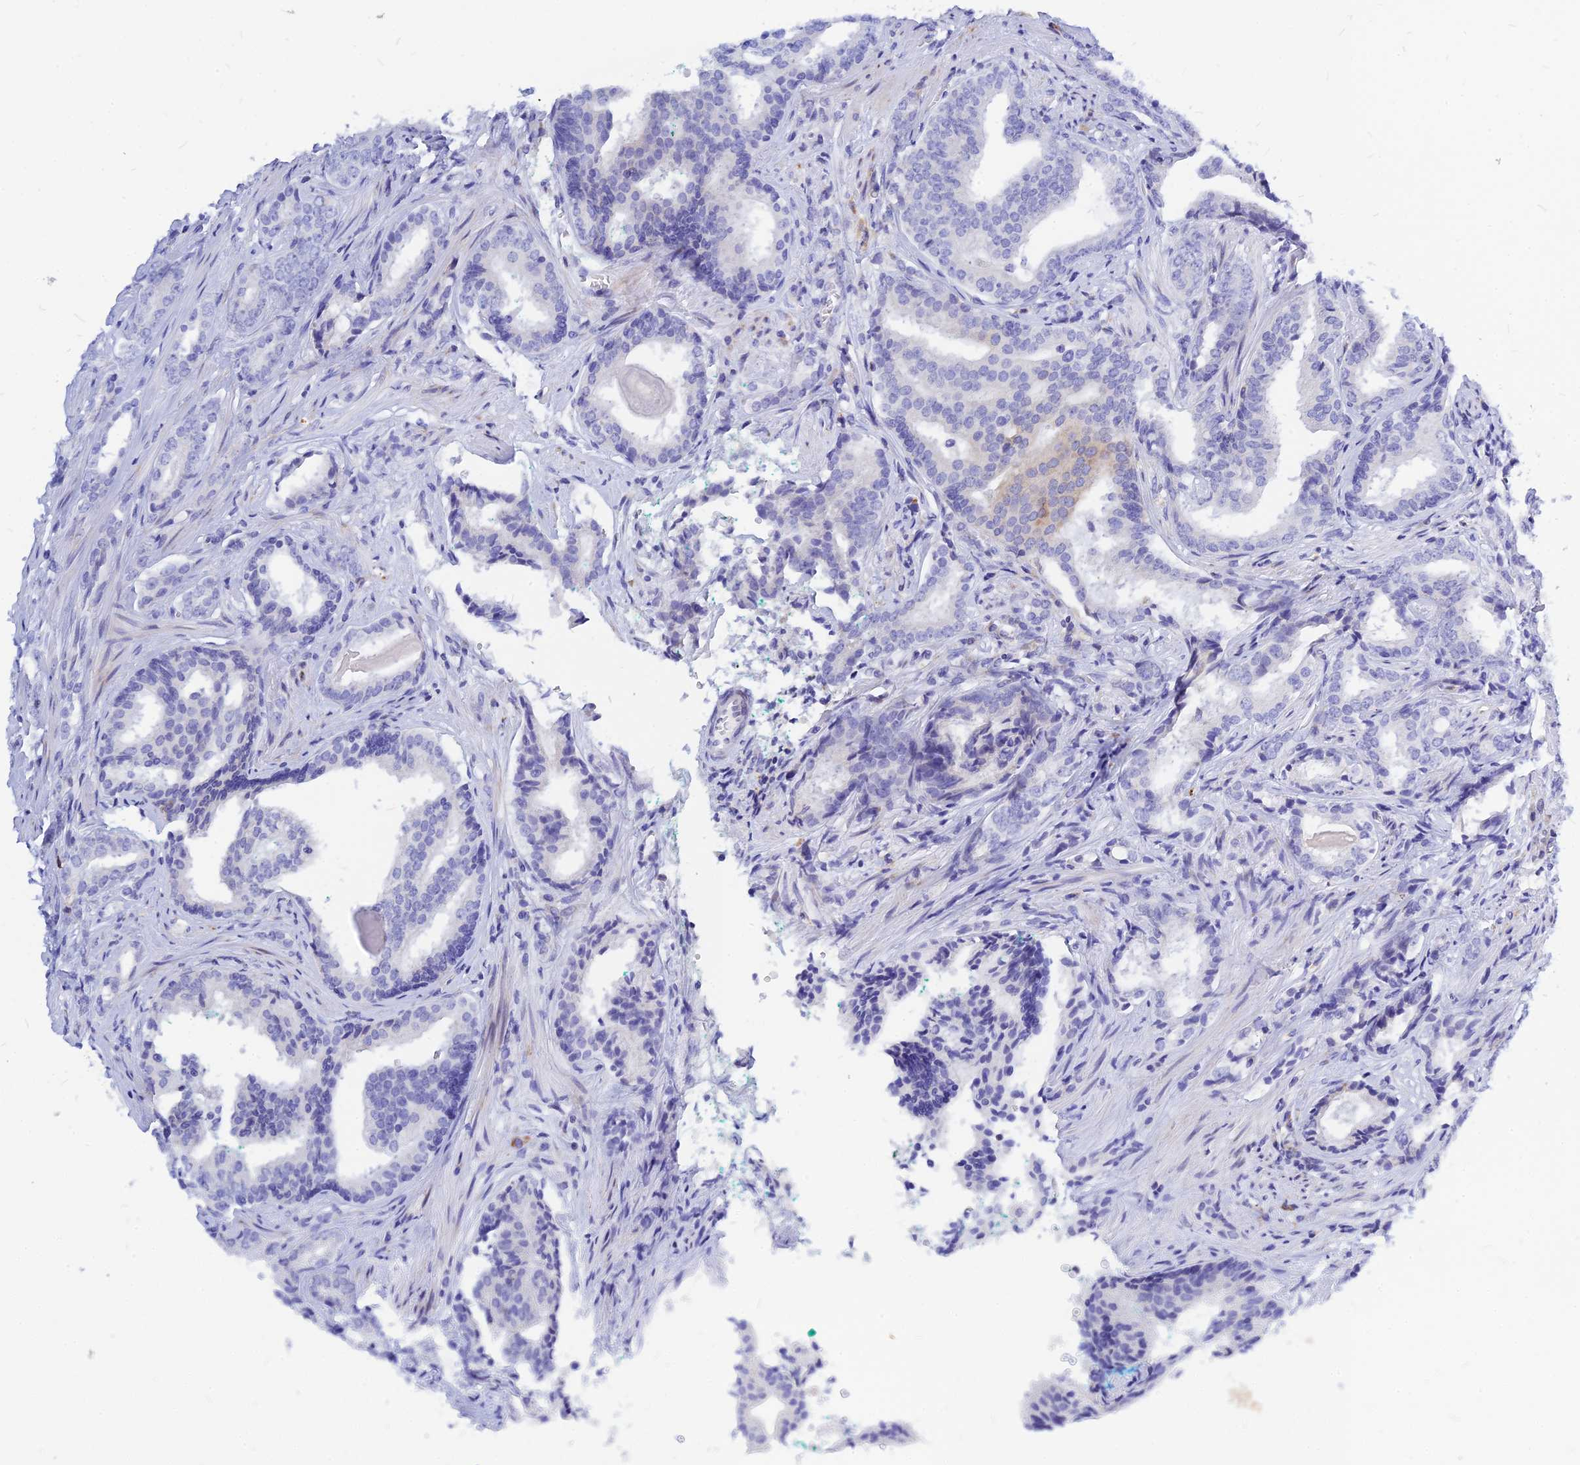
{"staining": {"intensity": "negative", "quantity": "none", "location": "none"}, "tissue": "prostate cancer", "cell_type": "Tumor cells", "image_type": "cancer", "snomed": [{"axis": "morphology", "description": "Adenocarcinoma, High grade"}, {"axis": "topography", "description": "Prostate"}], "caption": "Prostate cancer (high-grade adenocarcinoma) was stained to show a protein in brown. There is no significant positivity in tumor cells.", "gene": "CNOT6", "patient": {"sex": "male", "age": 63}}